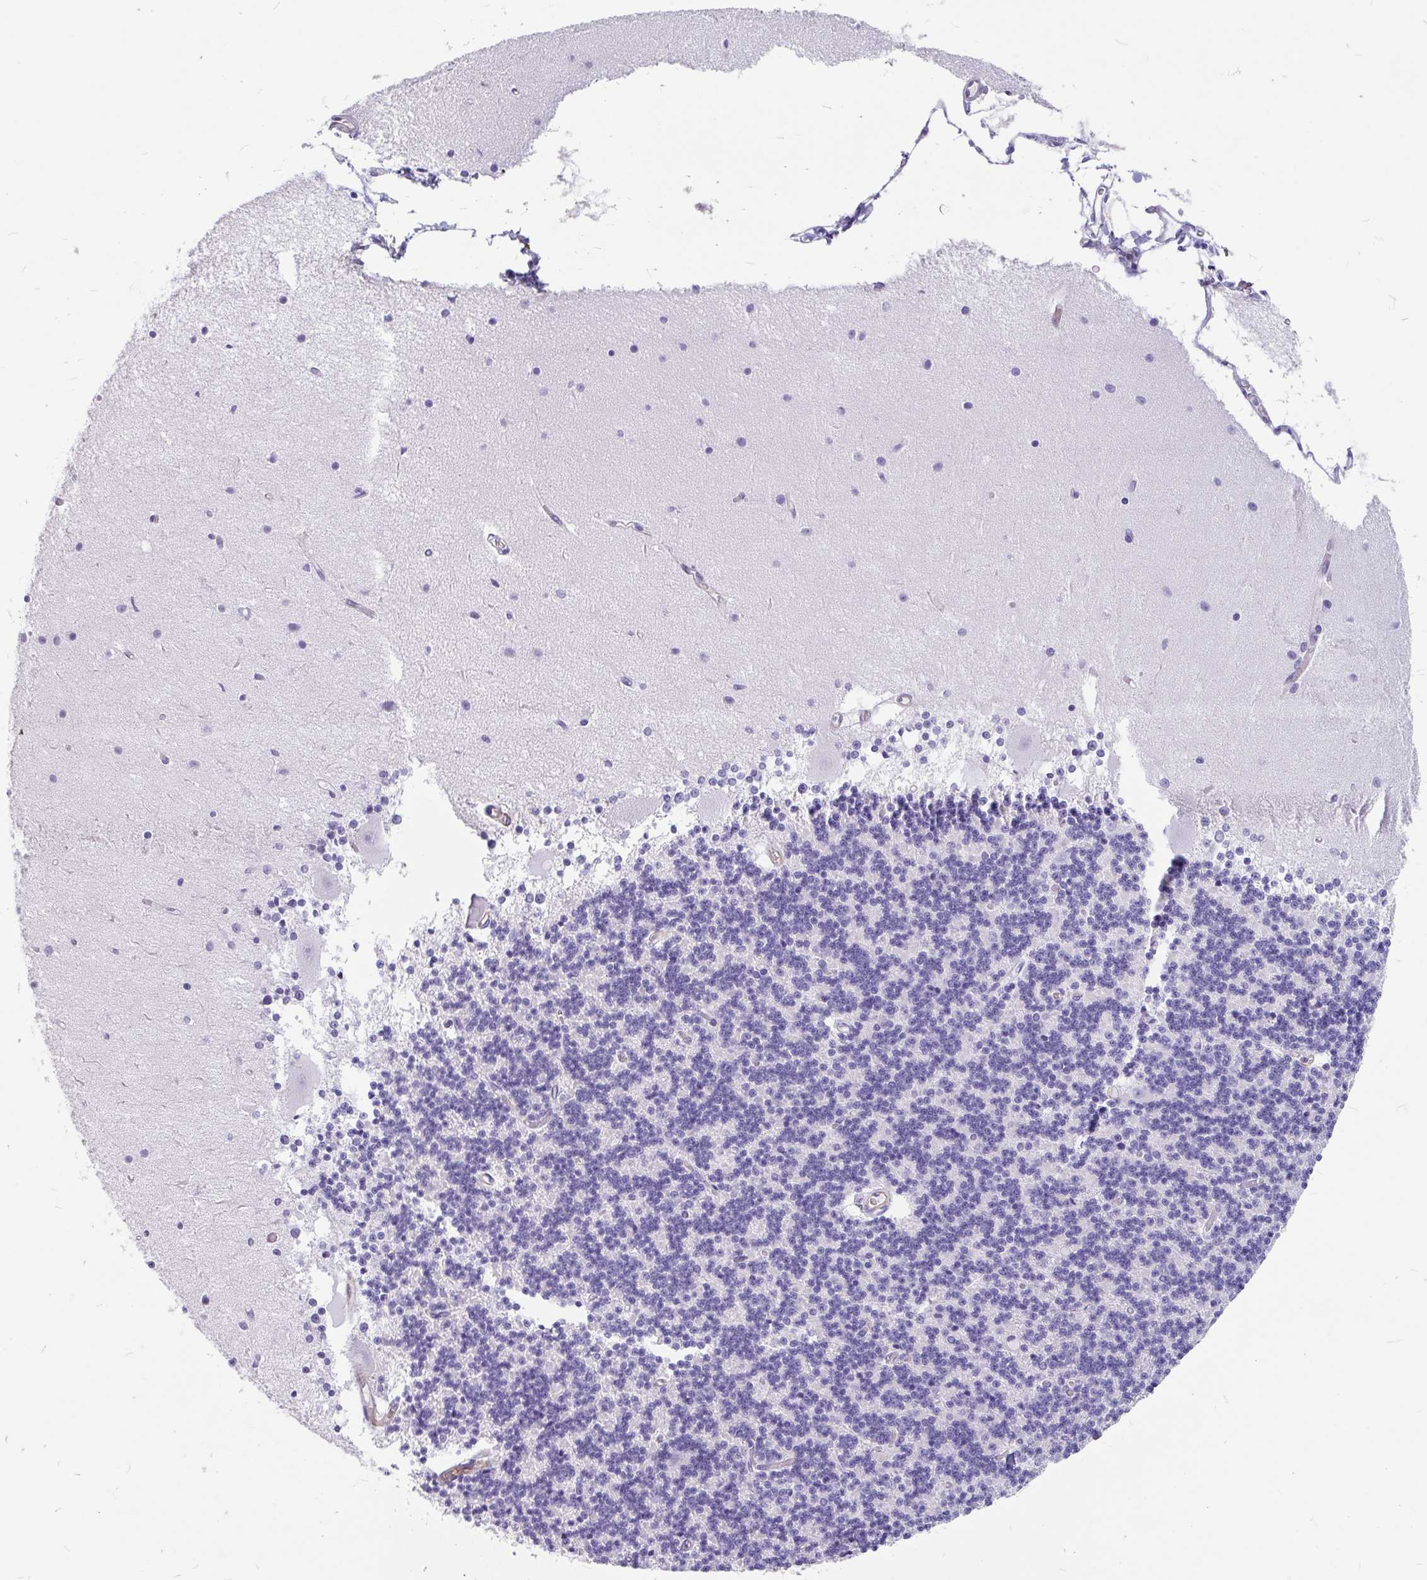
{"staining": {"intensity": "negative", "quantity": "none", "location": "none"}, "tissue": "cerebellum", "cell_type": "Cells in granular layer", "image_type": "normal", "snomed": [{"axis": "morphology", "description": "Normal tissue, NOS"}, {"axis": "topography", "description": "Cerebellum"}], "caption": "A micrograph of human cerebellum is negative for staining in cells in granular layer. The staining is performed using DAB (3,3'-diaminobenzidine) brown chromogen with nuclei counter-stained in using hematoxylin.", "gene": "EML5", "patient": {"sex": "female", "age": 54}}